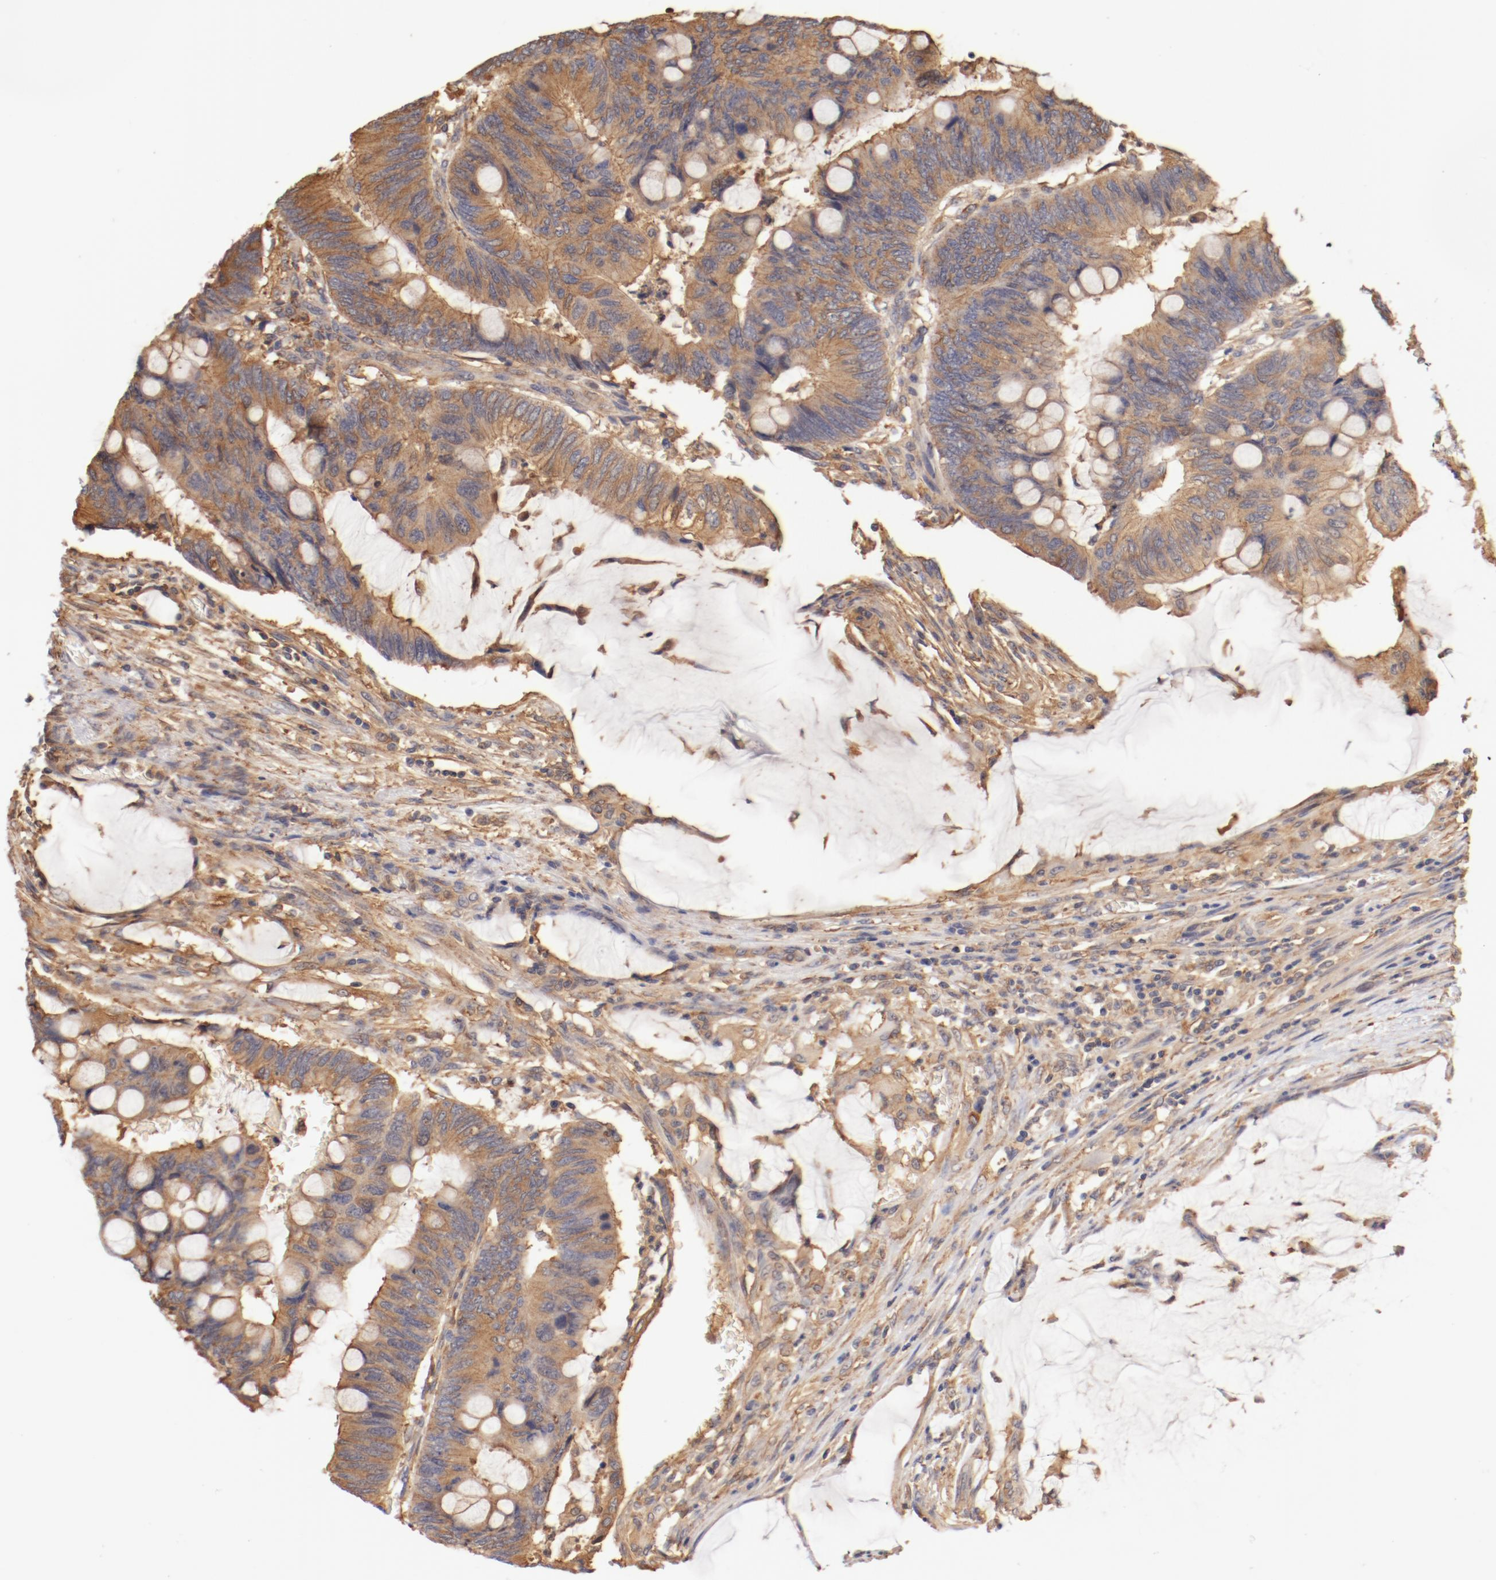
{"staining": {"intensity": "strong", "quantity": ">75%", "location": "cytoplasmic/membranous"}, "tissue": "colorectal cancer", "cell_type": "Tumor cells", "image_type": "cancer", "snomed": [{"axis": "morphology", "description": "Normal tissue, NOS"}, {"axis": "morphology", "description": "Adenocarcinoma, NOS"}, {"axis": "topography", "description": "Rectum"}], "caption": "This is a histology image of immunohistochemistry staining of adenocarcinoma (colorectal), which shows strong positivity in the cytoplasmic/membranous of tumor cells.", "gene": "FCMR", "patient": {"sex": "male", "age": 92}}